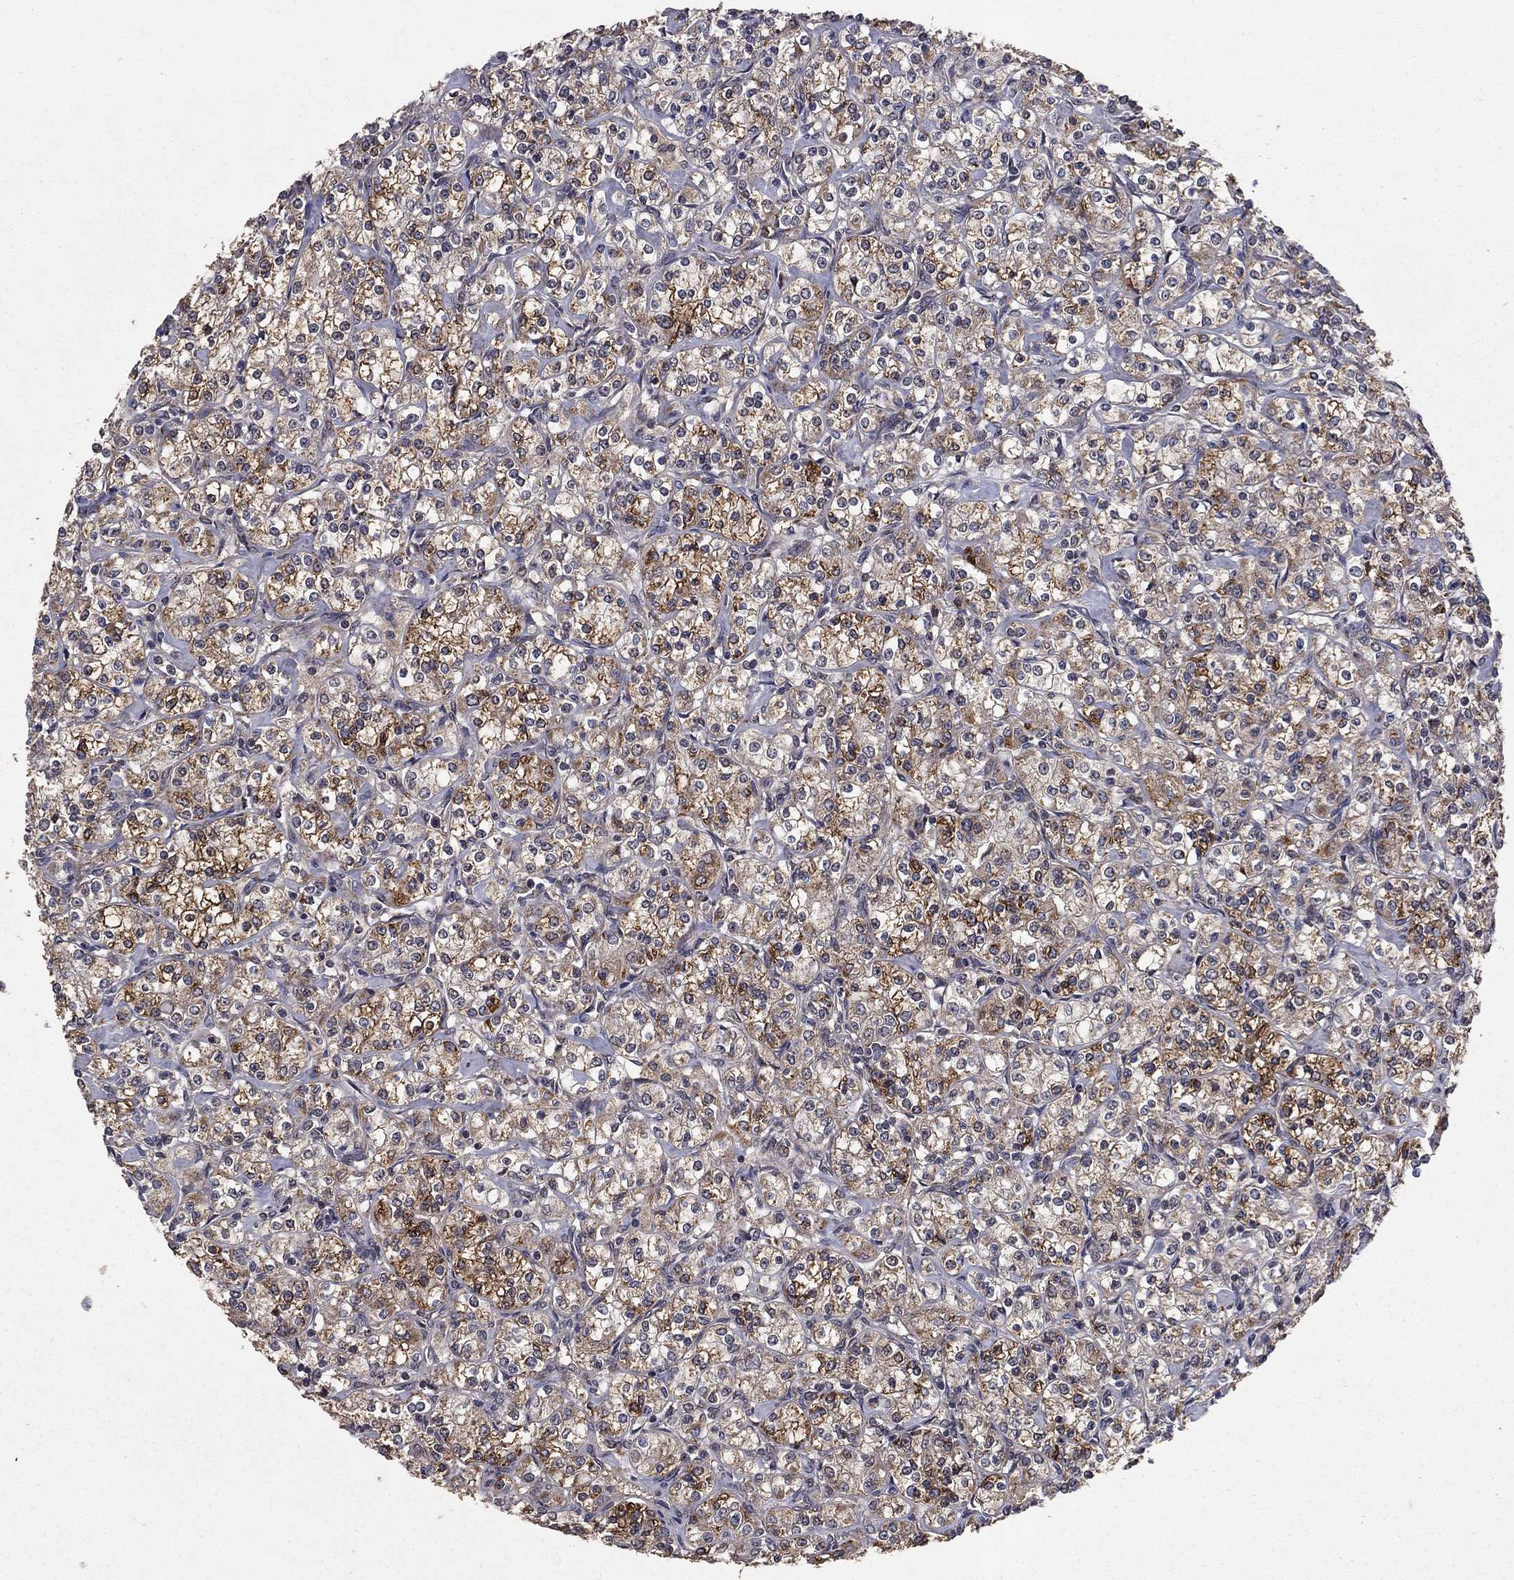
{"staining": {"intensity": "moderate", "quantity": ">75%", "location": "cytoplasmic/membranous"}, "tissue": "renal cancer", "cell_type": "Tumor cells", "image_type": "cancer", "snomed": [{"axis": "morphology", "description": "Adenocarcinoma, NOS"}, {"axis": "topography", "description": "Kidney"}], "caption": "Immunohistochemistry (IHC) micrograph of renal cancer (adenocarcinoma) stained for a protein (brown), which shows medium levels of moderate cytoplasmic/membranous positivity in approximately >75% of tumor cells.", "gene": "DHRS1", "patient": {"sex": "male", "age": 77}}